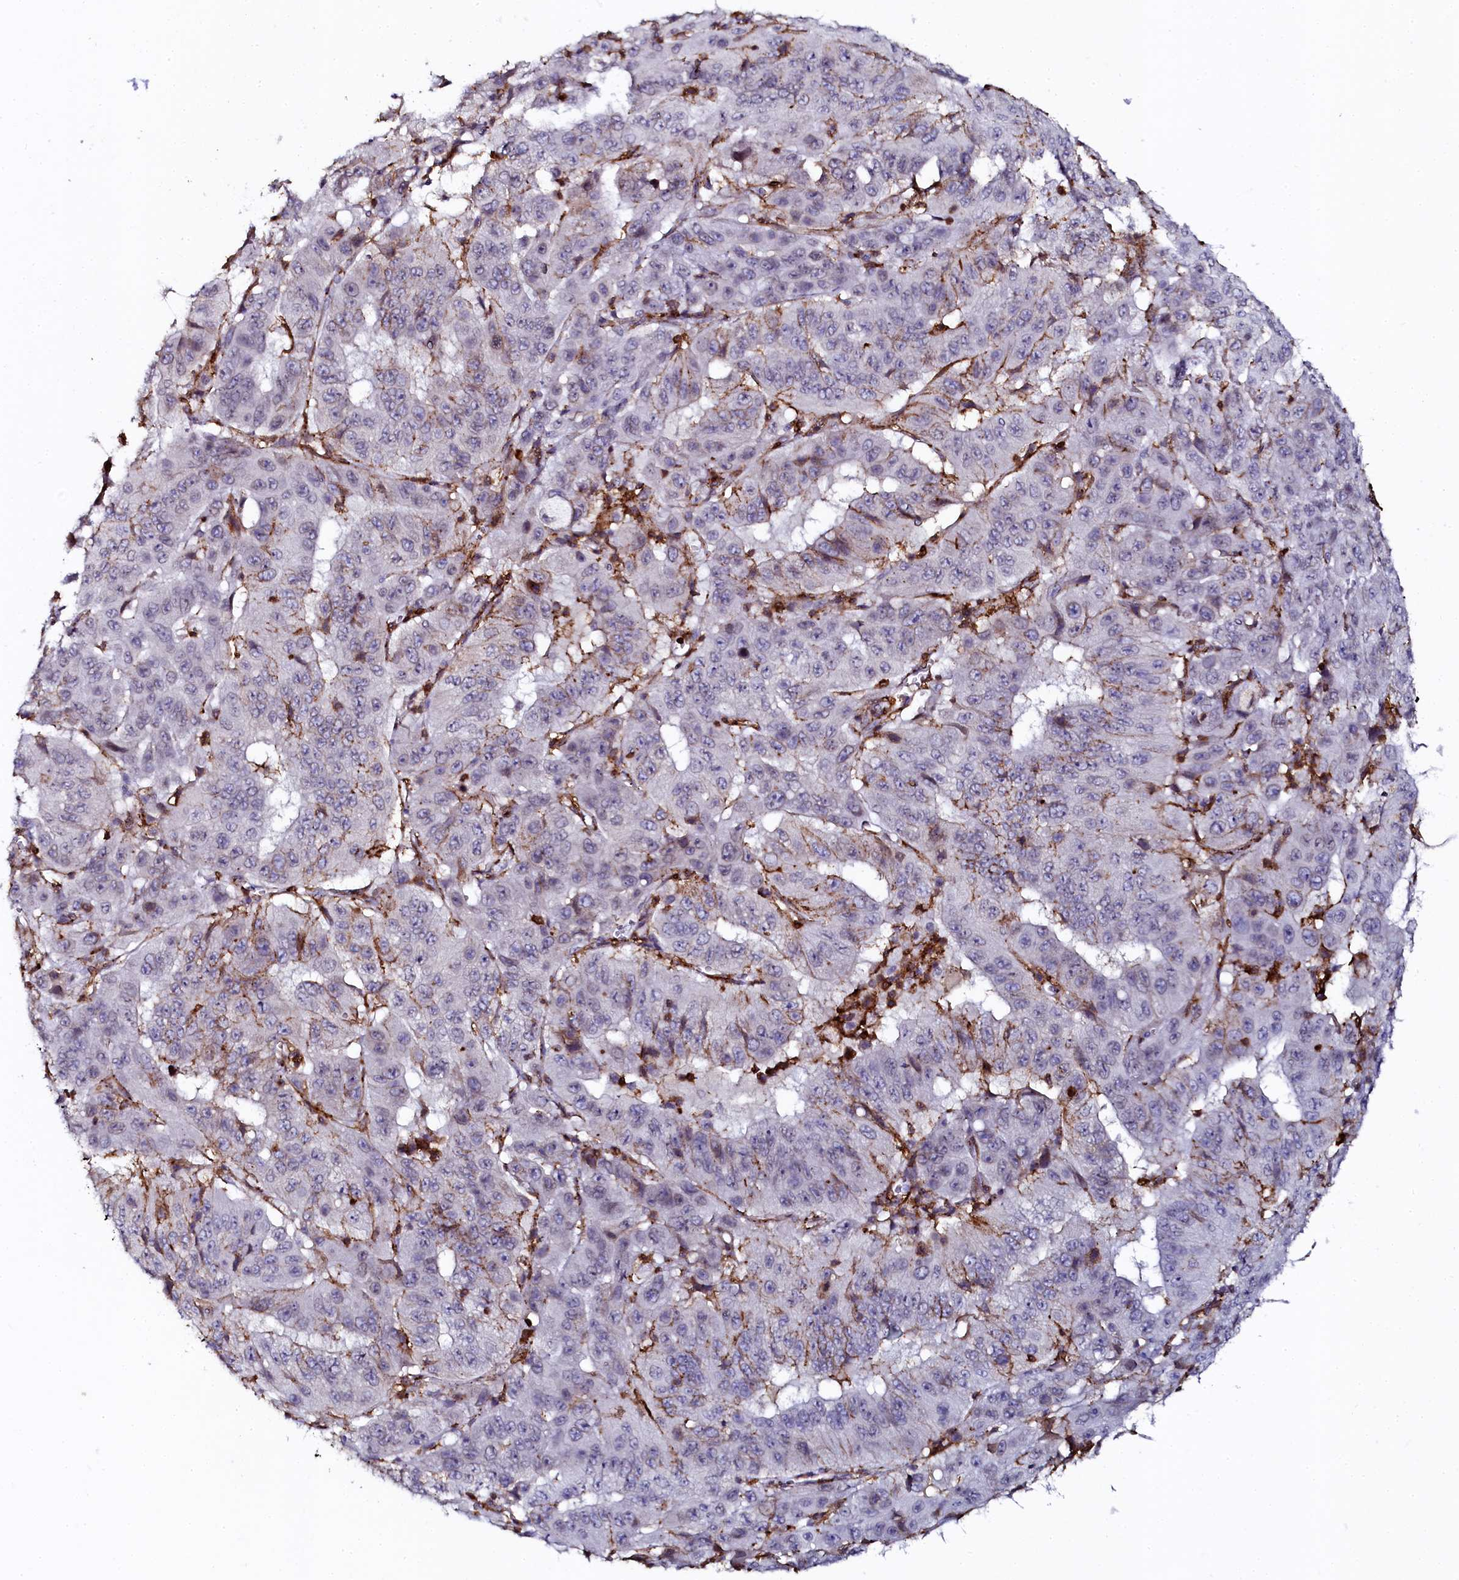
{"staining": {"intensity": "negative", "quantity": "none", "location": "none"}, "tissue": "pancreatic cancer", "cell_type": "Tumor cells", "image_type": "cancer", "snomed": [{"axis": "morphology", "description": "Adenocarcinoma, NOS"}, {"axis": "topography", "description": "Pancreas"}], "caption": "This is a photomicrograph of immunohistochemistry staining of pancreatic adenocarcinoma, which shows no staining in tumor cells.", "gene": "AAAS", "patient": {"sex": "male", "age": 63}}